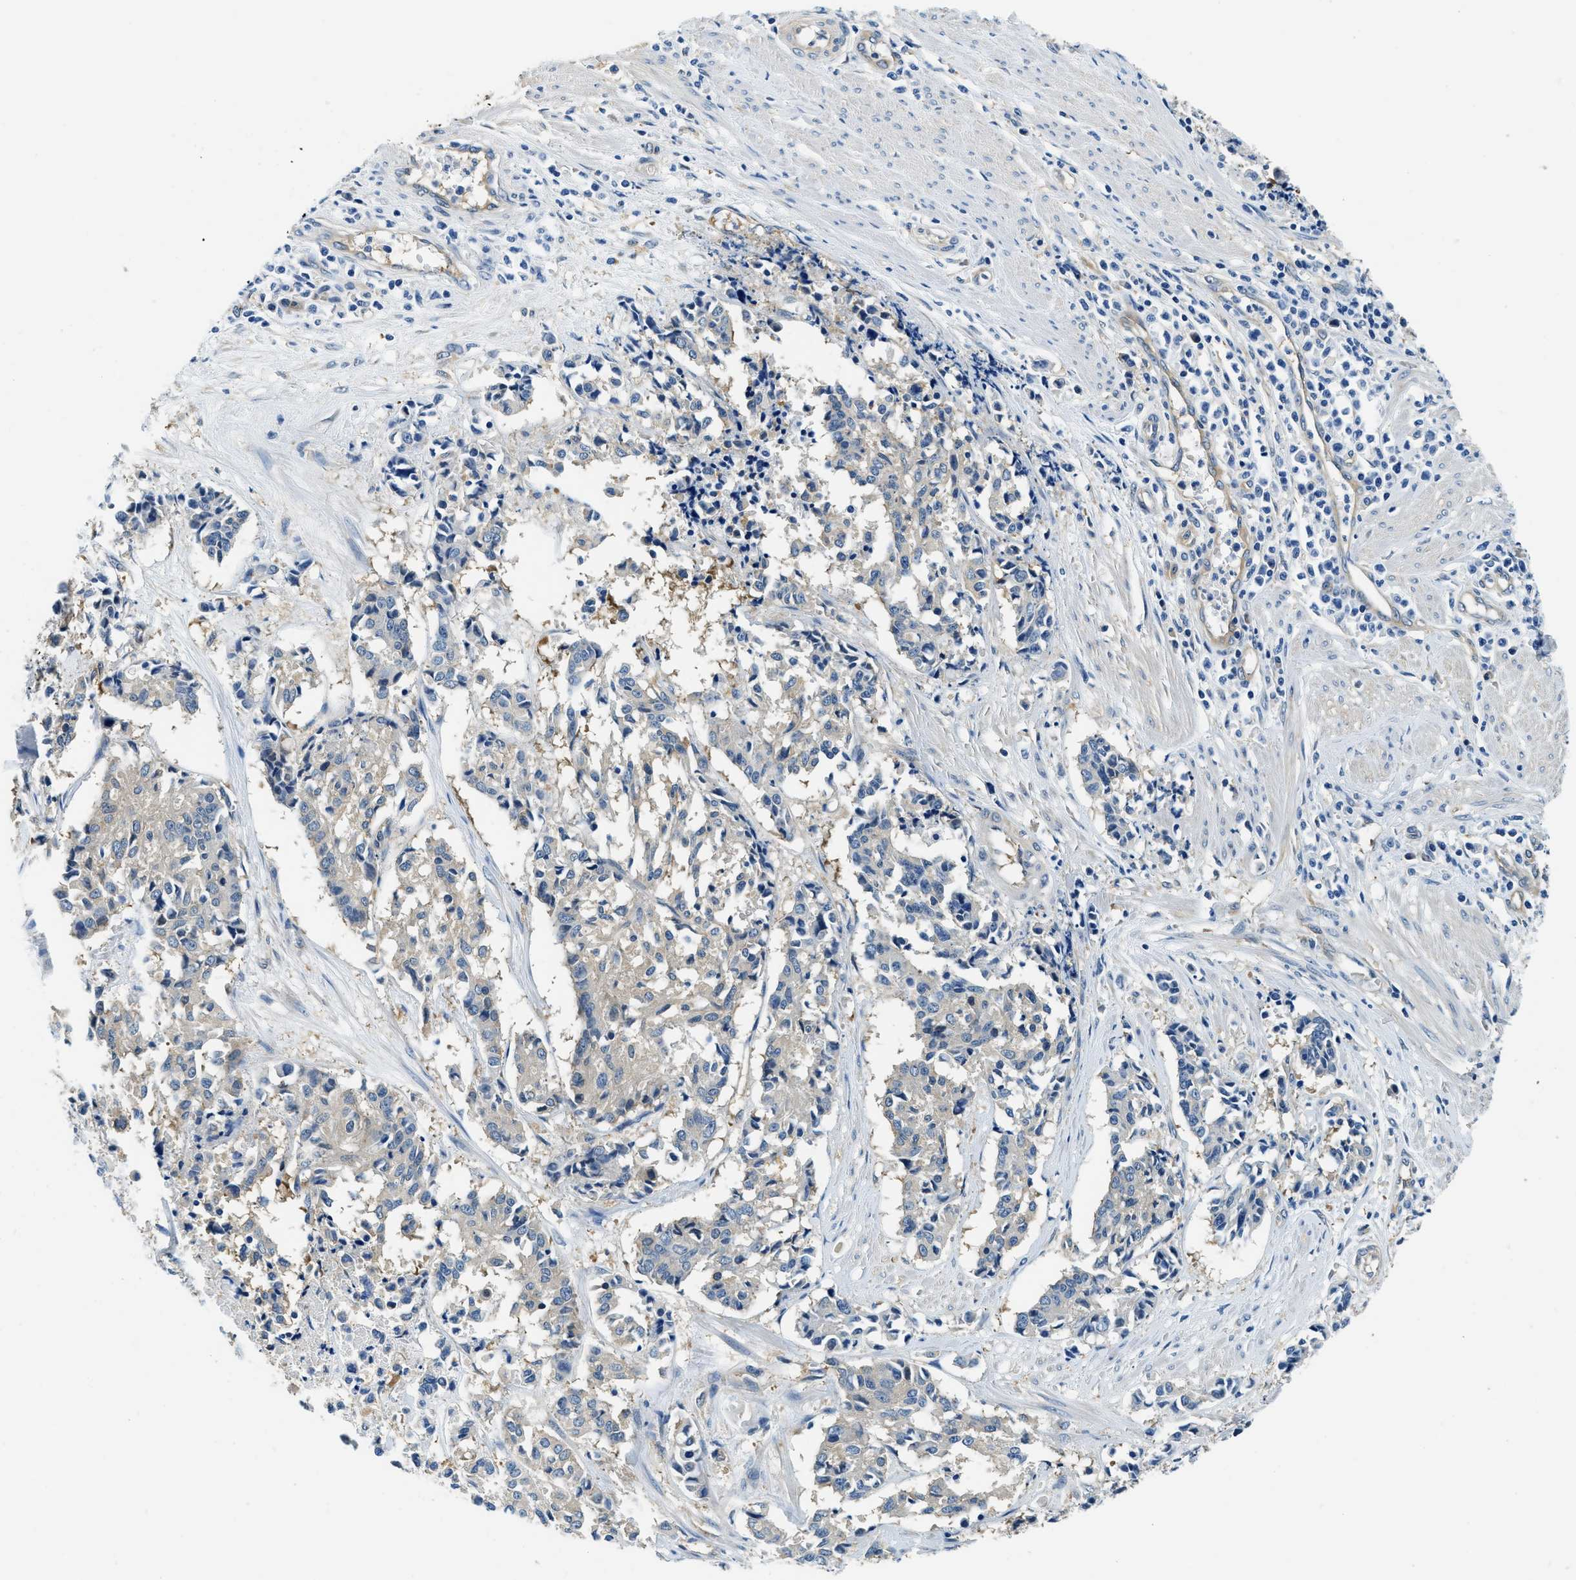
{"staining": {"intensity": "weak", "quantity": ">75%", "location": "cytoplasmic/membranous"}, "tissue": "cervical cancer", "cell_type": "Tumor cells", "image_type": "cancer", "snomed": [{"axis": "morphology", "description": "Squamous cell carcinoma, NOS"}, {"axis": "topography", "description": "Cervix"}], "caption": "Immunohistochemistry (IHC) micrograph of human cervical squamous cell carcinoma stained for a protein (brown), which shows low levels of weak cytoplasmic/membranous positivity in approximately >75% of tumor cells.", "gene": "TWF1", "patient": {"sex": "female", "age": 35}}